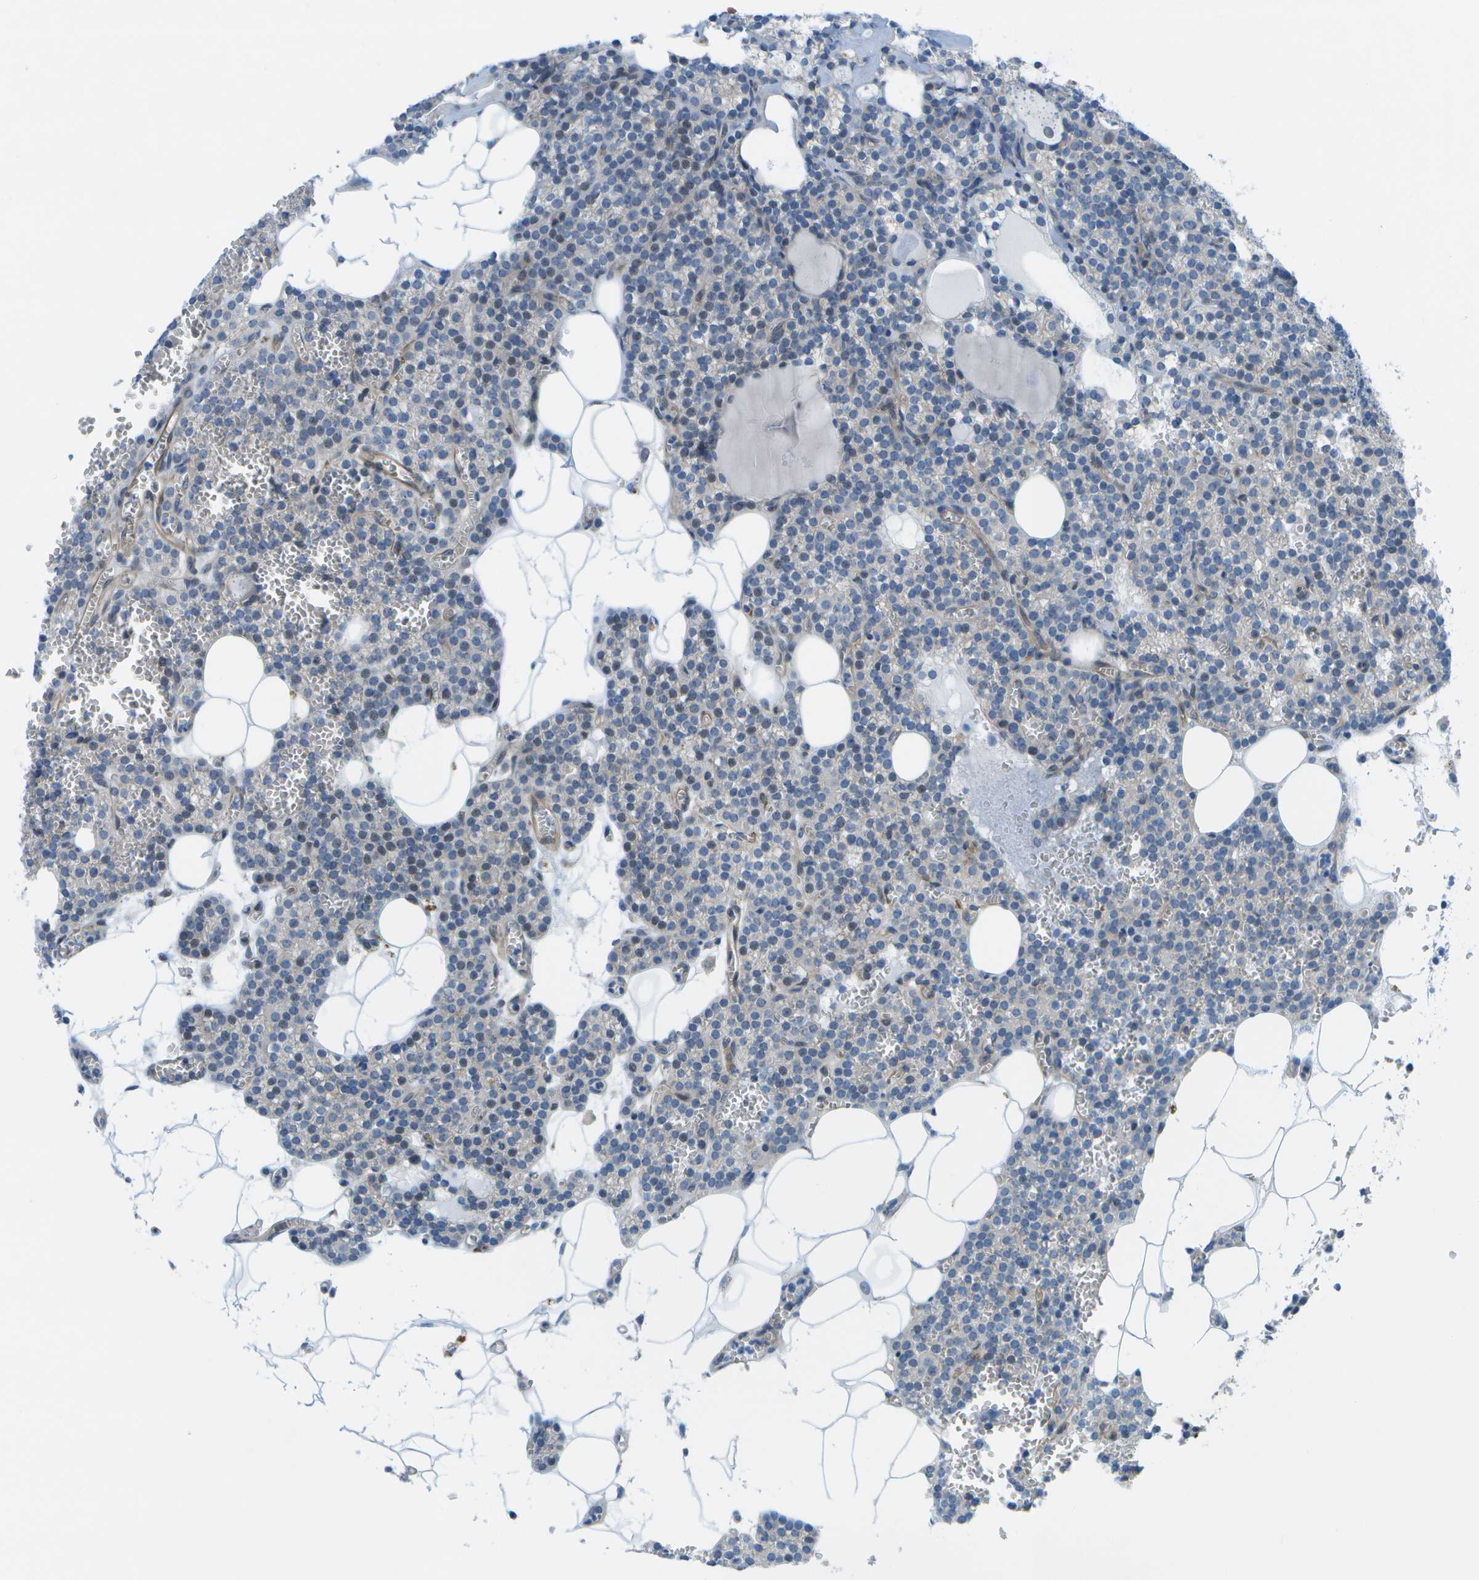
{"staining": {"intensity": "weak", "quantity": "<25%", "location": "cytoplasmic/membranous"}, "tissue": "parathyroid gland", "cell_type": "Glandular cells", "image_type": "normal", "snomed": [{"axis": "morphology", "description": "Normal tissue, NOS"}, {"axis": "morphology", "description": "Adenoma, NOS"}, {"axis": "topography", "description": "Parathyroid gland"}], "caption": "Parathyroid gland was stained to show a protein in brown. There is no significant positivity in glandular cells.", "gene": "SORBS3", "patient": {"sex": "female", "age": 58}}